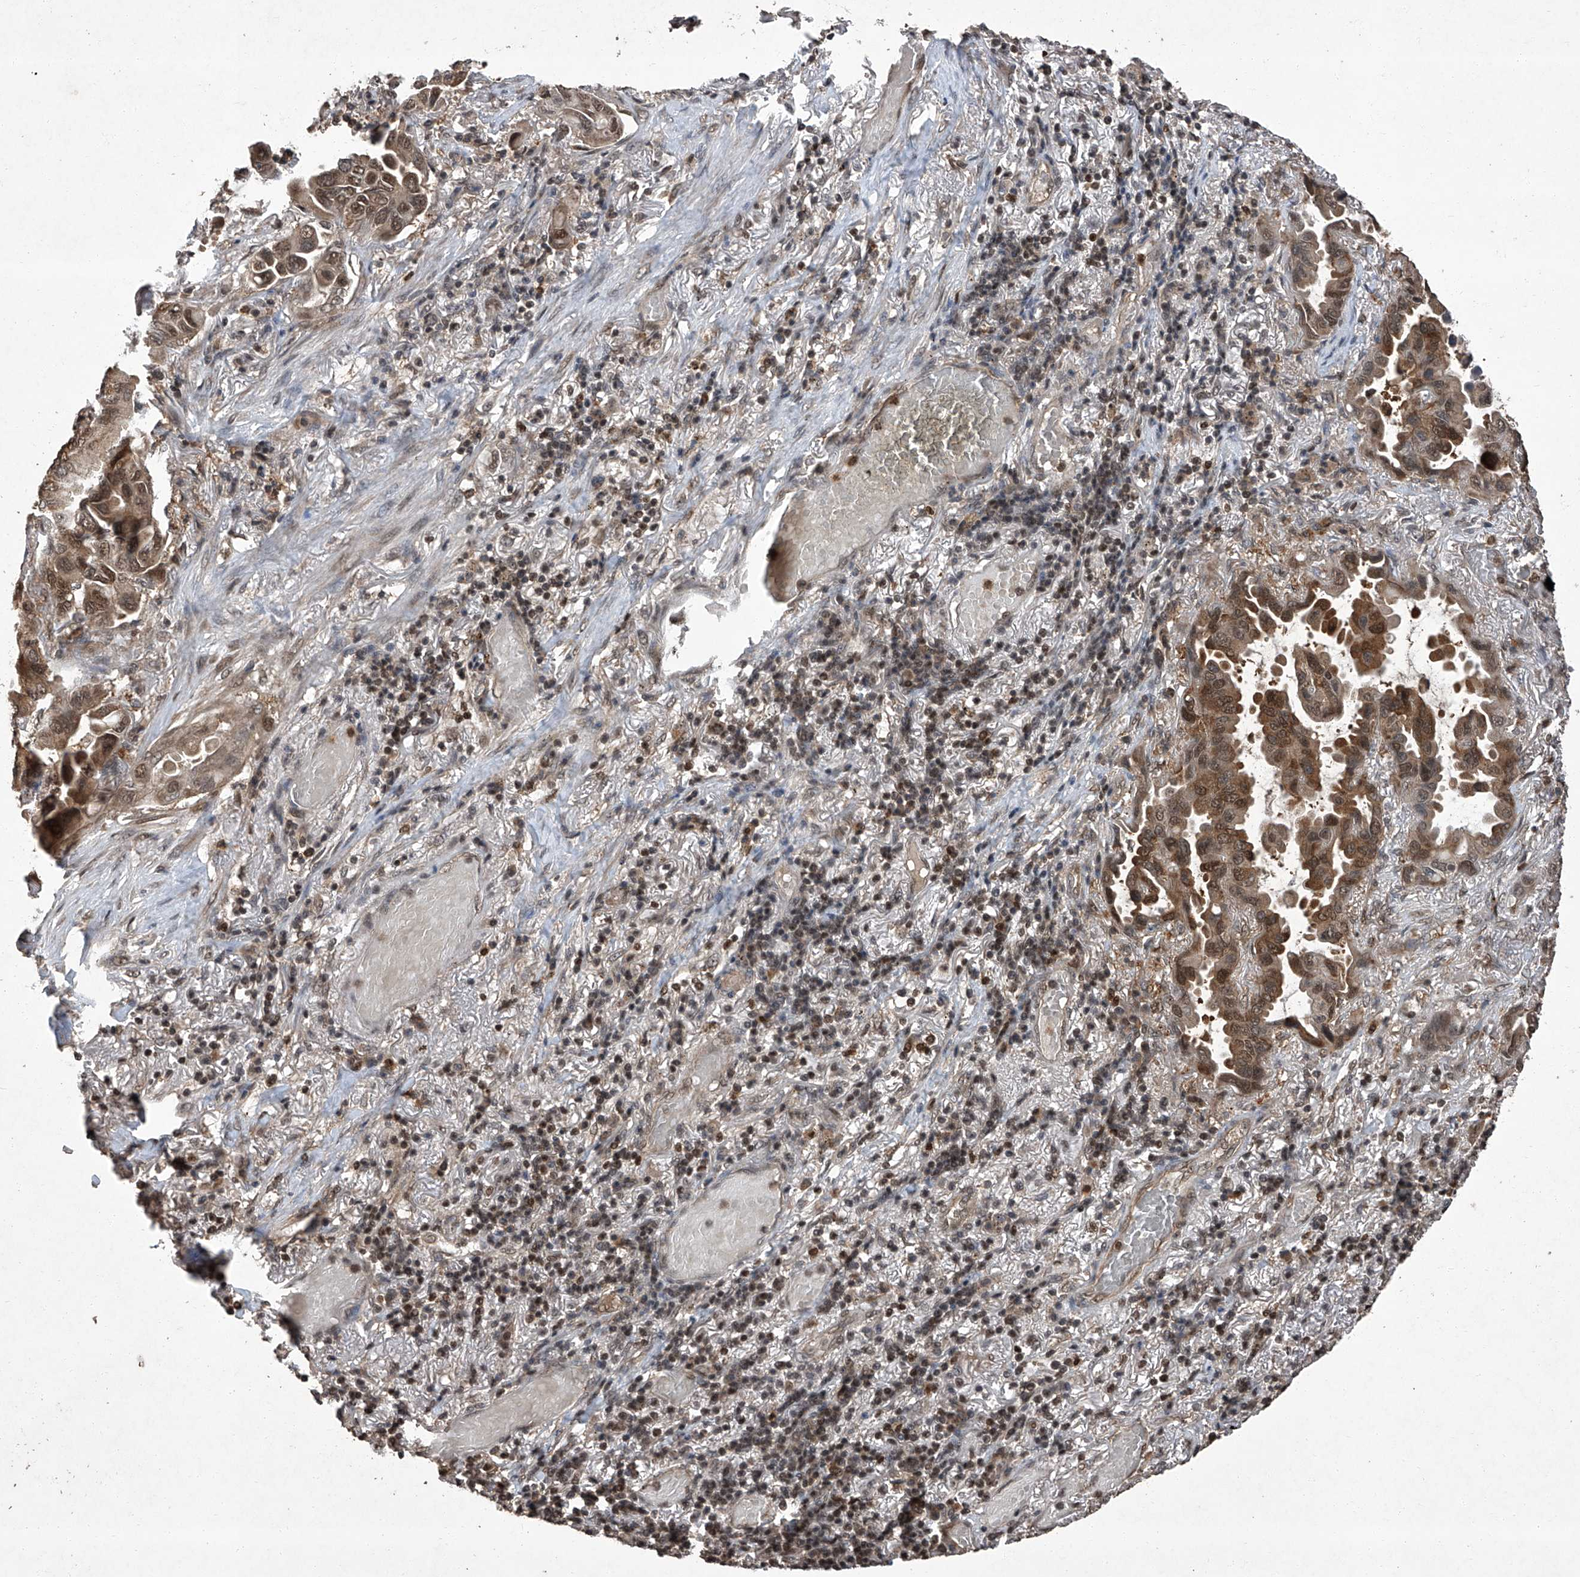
{"staining": {"intensity": "moderate", "quantity": ">75%", "location": "cytoplasmic/membranous,nuclear"}, "tissue": "lung cancer", "cell_type": "Tumor cells", "image_type": "cancer", "snomed": [{"axis": "morphology", "description": "Adenocarcinoma, NOS"}, {"axis": "topography", "description": "Lung"}], "caption": "Moderate cytoplasmic/membranous and nuclear positivity for a protein is identified in about >75% of tumor cells of lung adenocarcinoma using immunohistochemistry (IHC).", "gene": "TSNAX", "patient": {"sex": "male", "age": 64}}